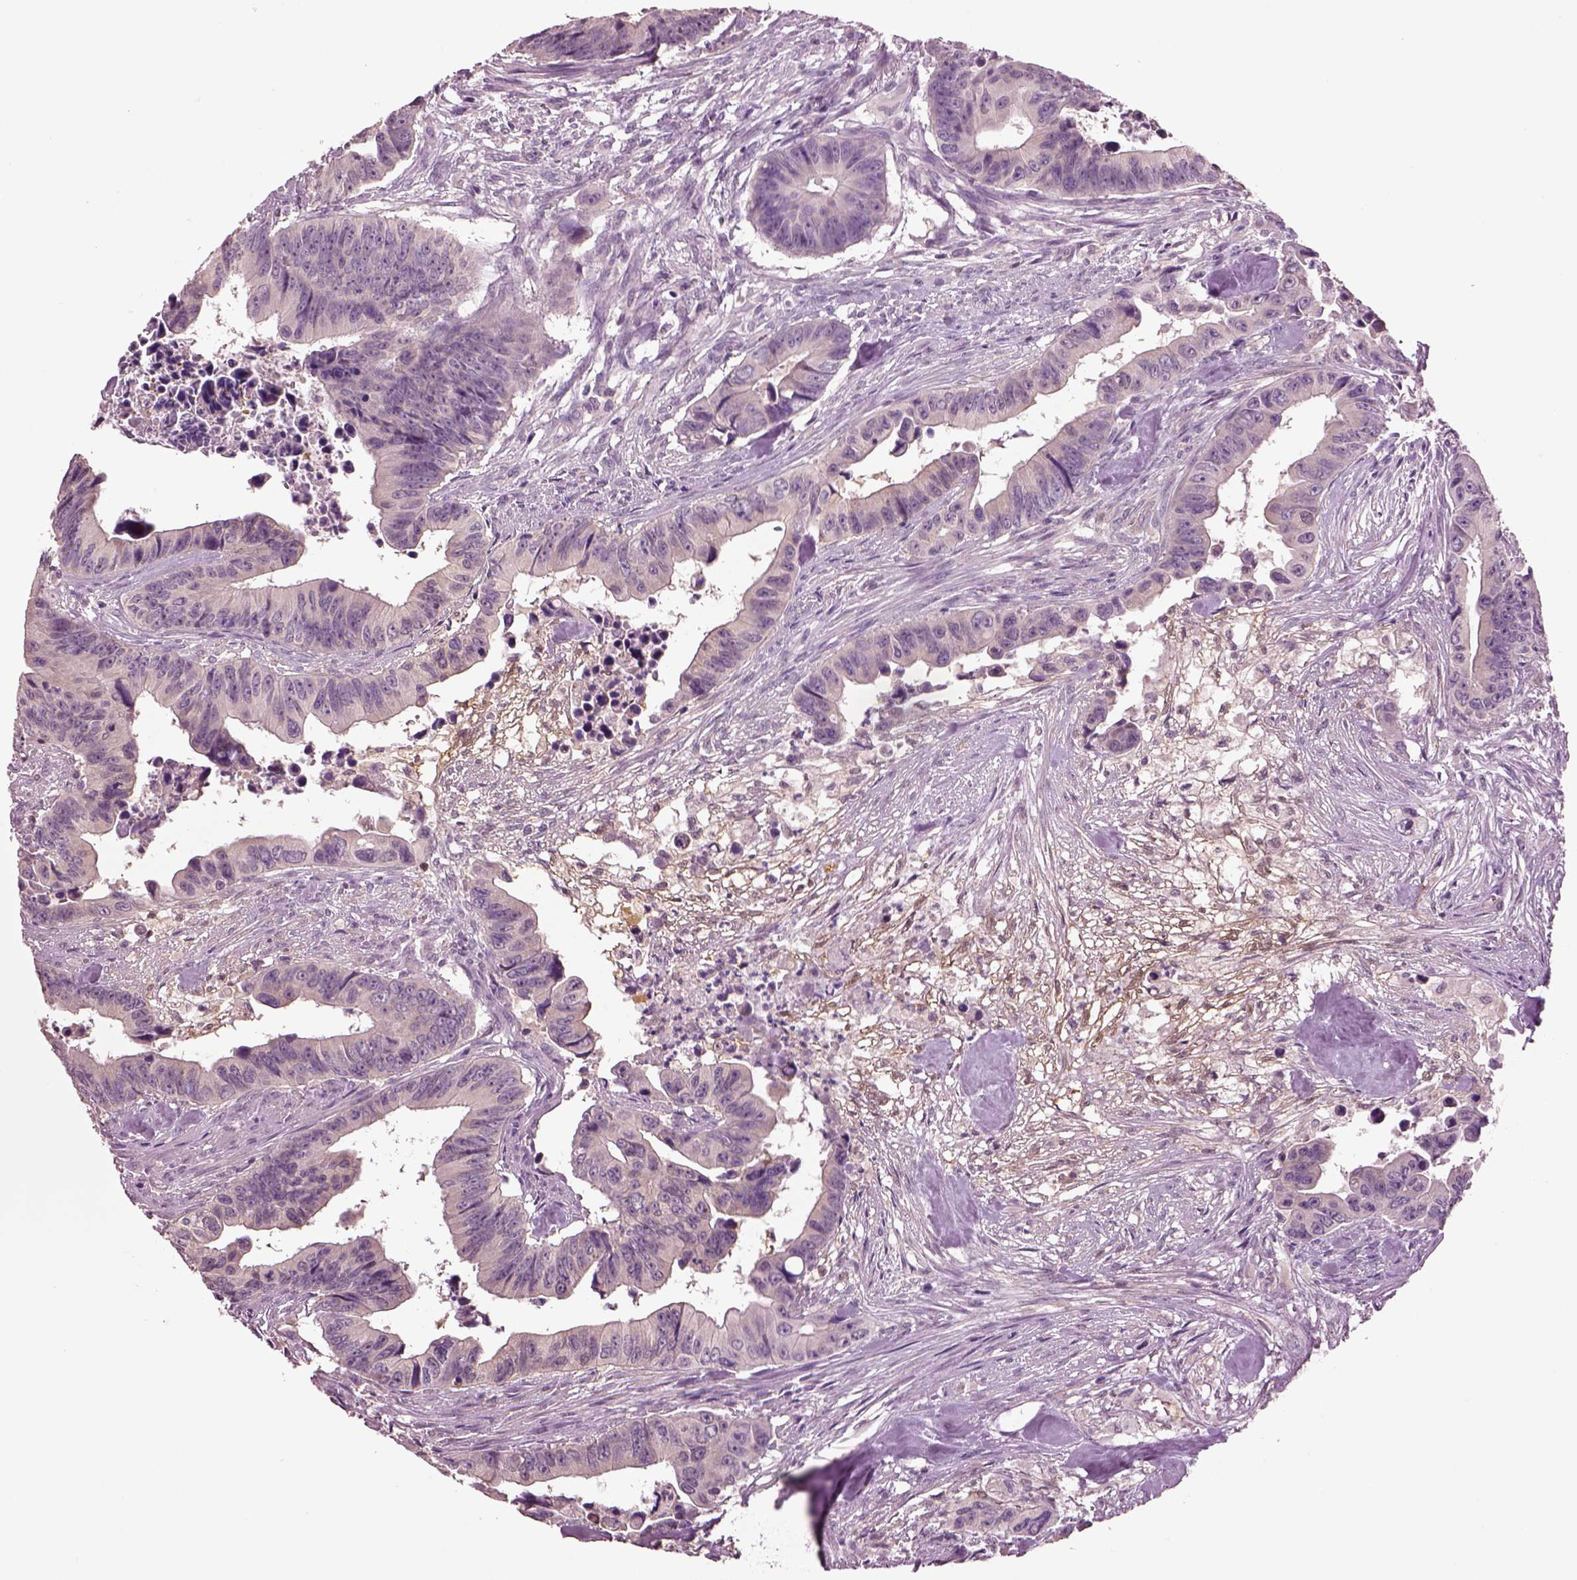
{"staining": {"intensity": "negative", "quantity": "none", "location": "none"}, "tissue": "colorectal cancer", "cell_type": "Tumor cells", "image_type": "cancer", "snomed": [{"axis": "morphology", "description": "Adenocarcinoma, NOS"}, {"axis": "topography", "description": "Colon"}], "caption": "Tumor cells are negative for protein expression in human colorectal cancer.", "gene": "CLPSL1", "patient": {"sex": "female", "age": 87}}